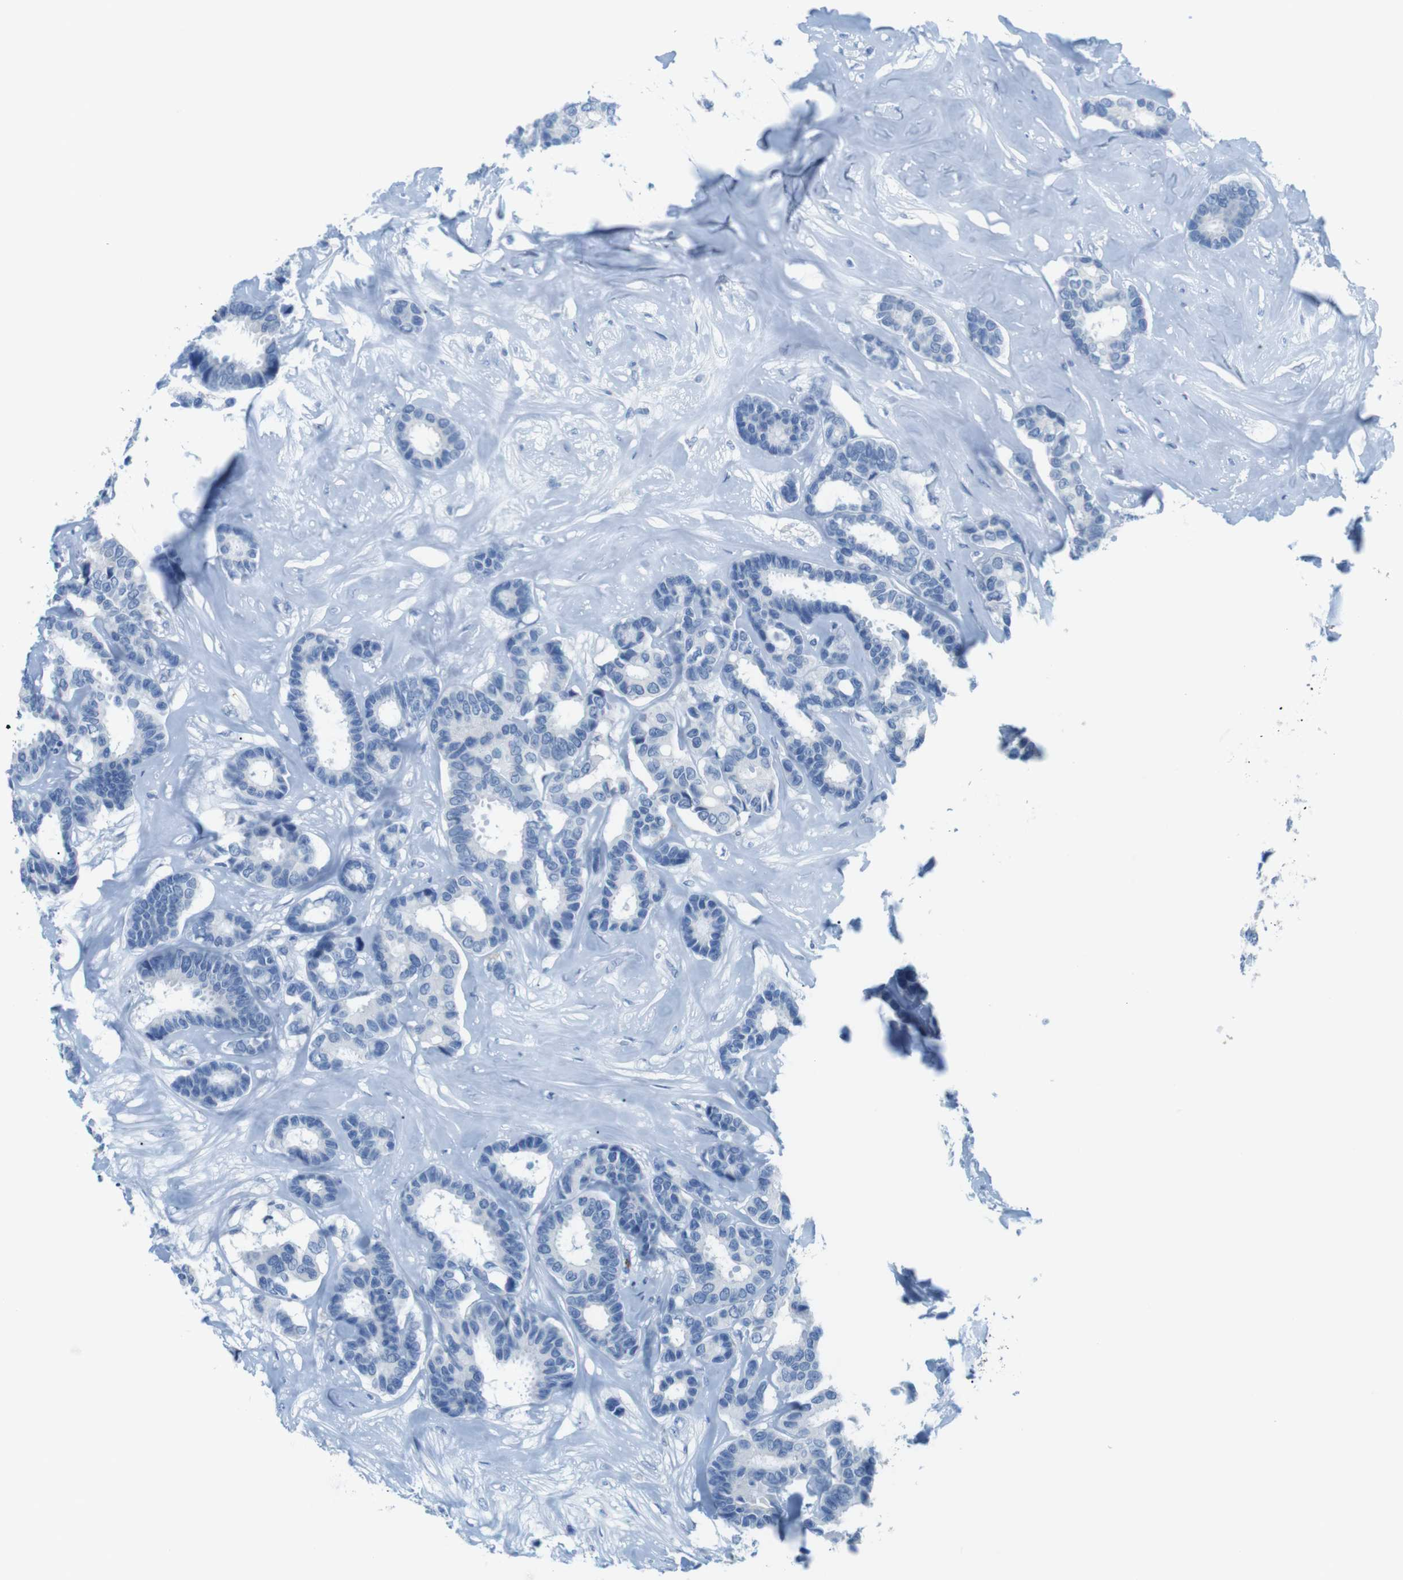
{"staining": {"intensity": "negative", "quantity": "none", "location": "none"}, "tissue": "breast cancer", "cell_type": "Tumor cells", "image_type": "cancer", "snomed": [{"axis": "morphology", "description": "Duct carcinoma"}, {"axis": "topography", "description": "Breast"}], "caption": "An image of human breast infiltrating ductal carcinoma is negative for staining in tumor cells.", "gene": "MCEMP1", "patient": {"sex": "female", "age": 87}}